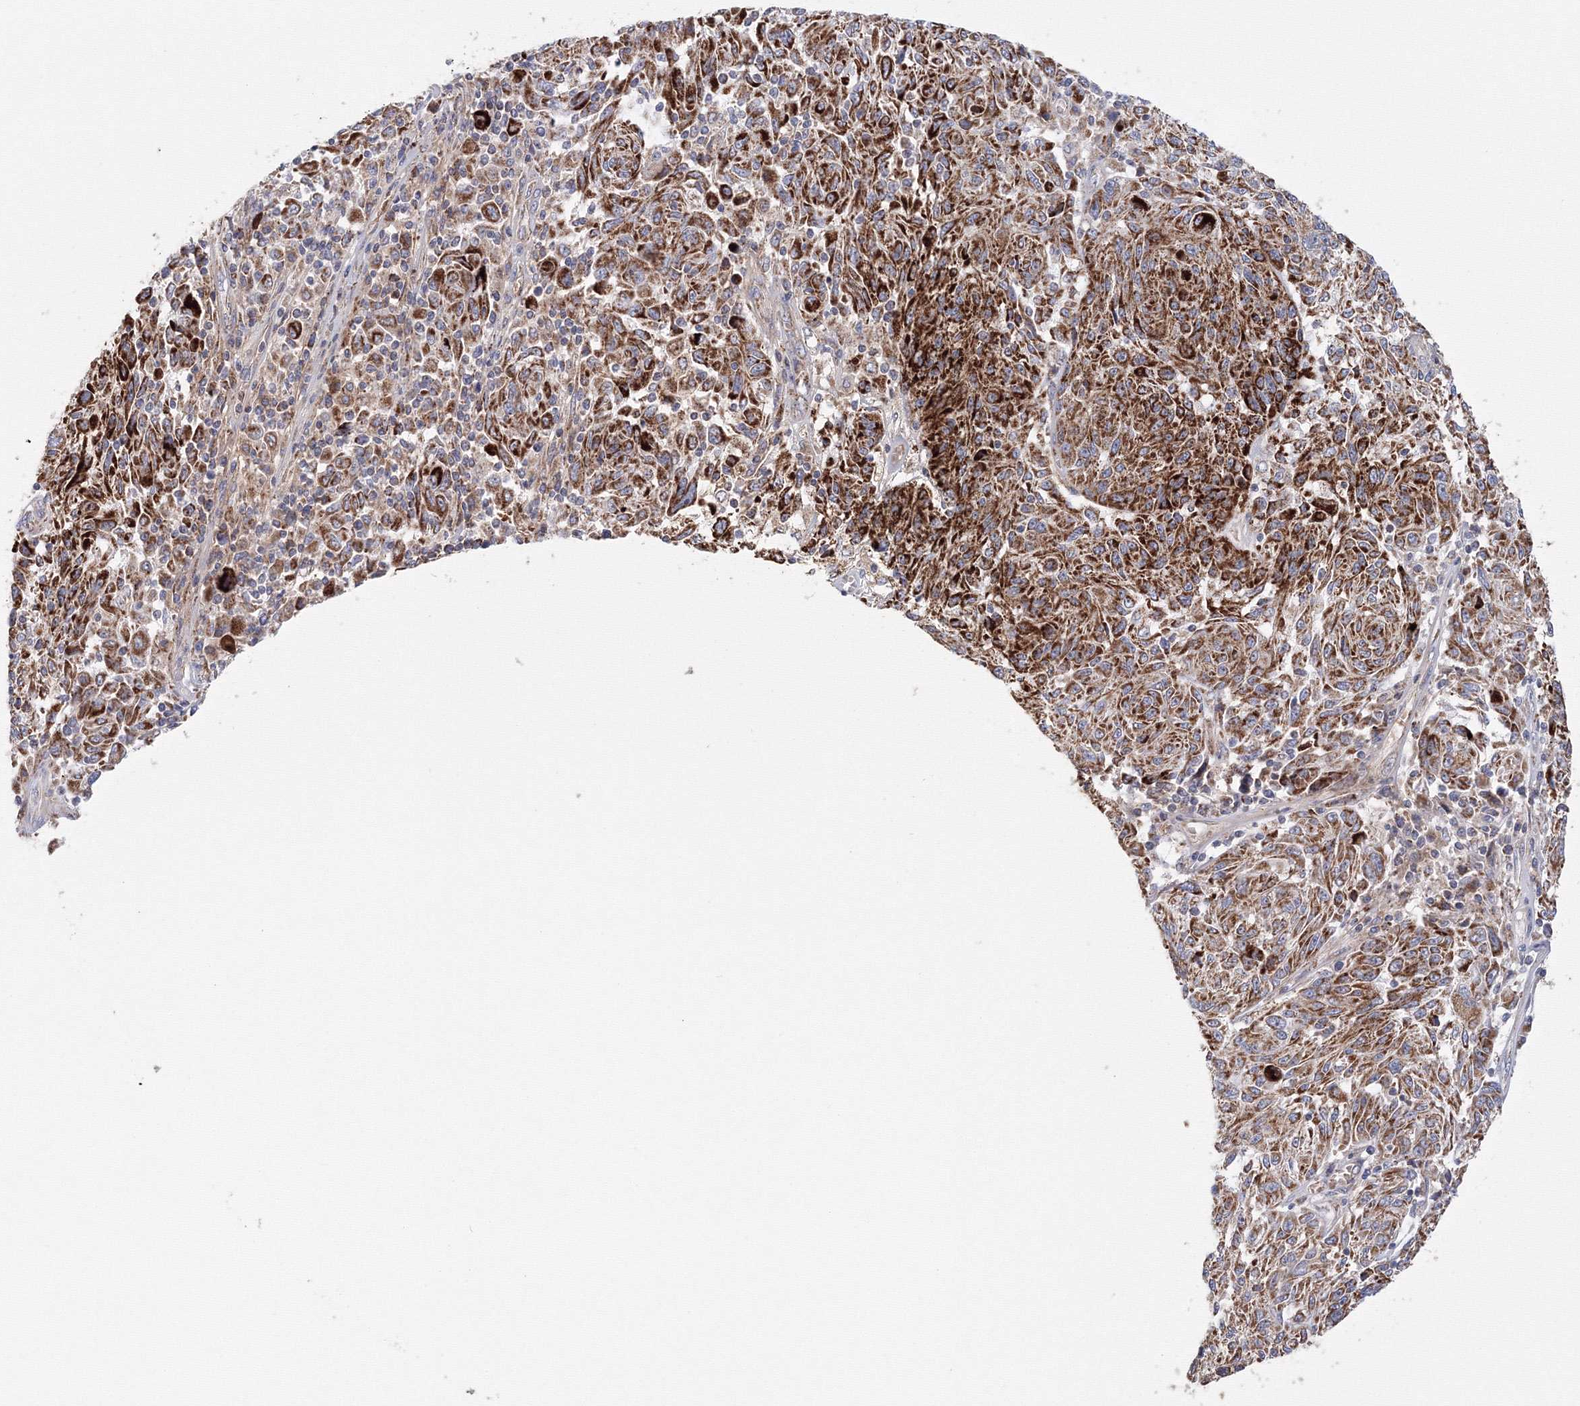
{"staining": {"intensity": "strong", "quantity": ">75%", "location": "cytoplasmic/membranous"}, "tissue": "melanoma", "cell_type": "Tumor cells", "image_type": "cancer", "snomed": [{"axis": "morphology", "description": "Malignant melanoma, NOS"}, {"axis": "topography", "description": "Skin"}], "caption": "Human melanoma stained with a brown dye shows strong cytoplasmic/membranous positive positivity in approximately >75% of tumor cells.", "gene": "GRPEL1", "patient": {"sex": "male", "age": 53}}